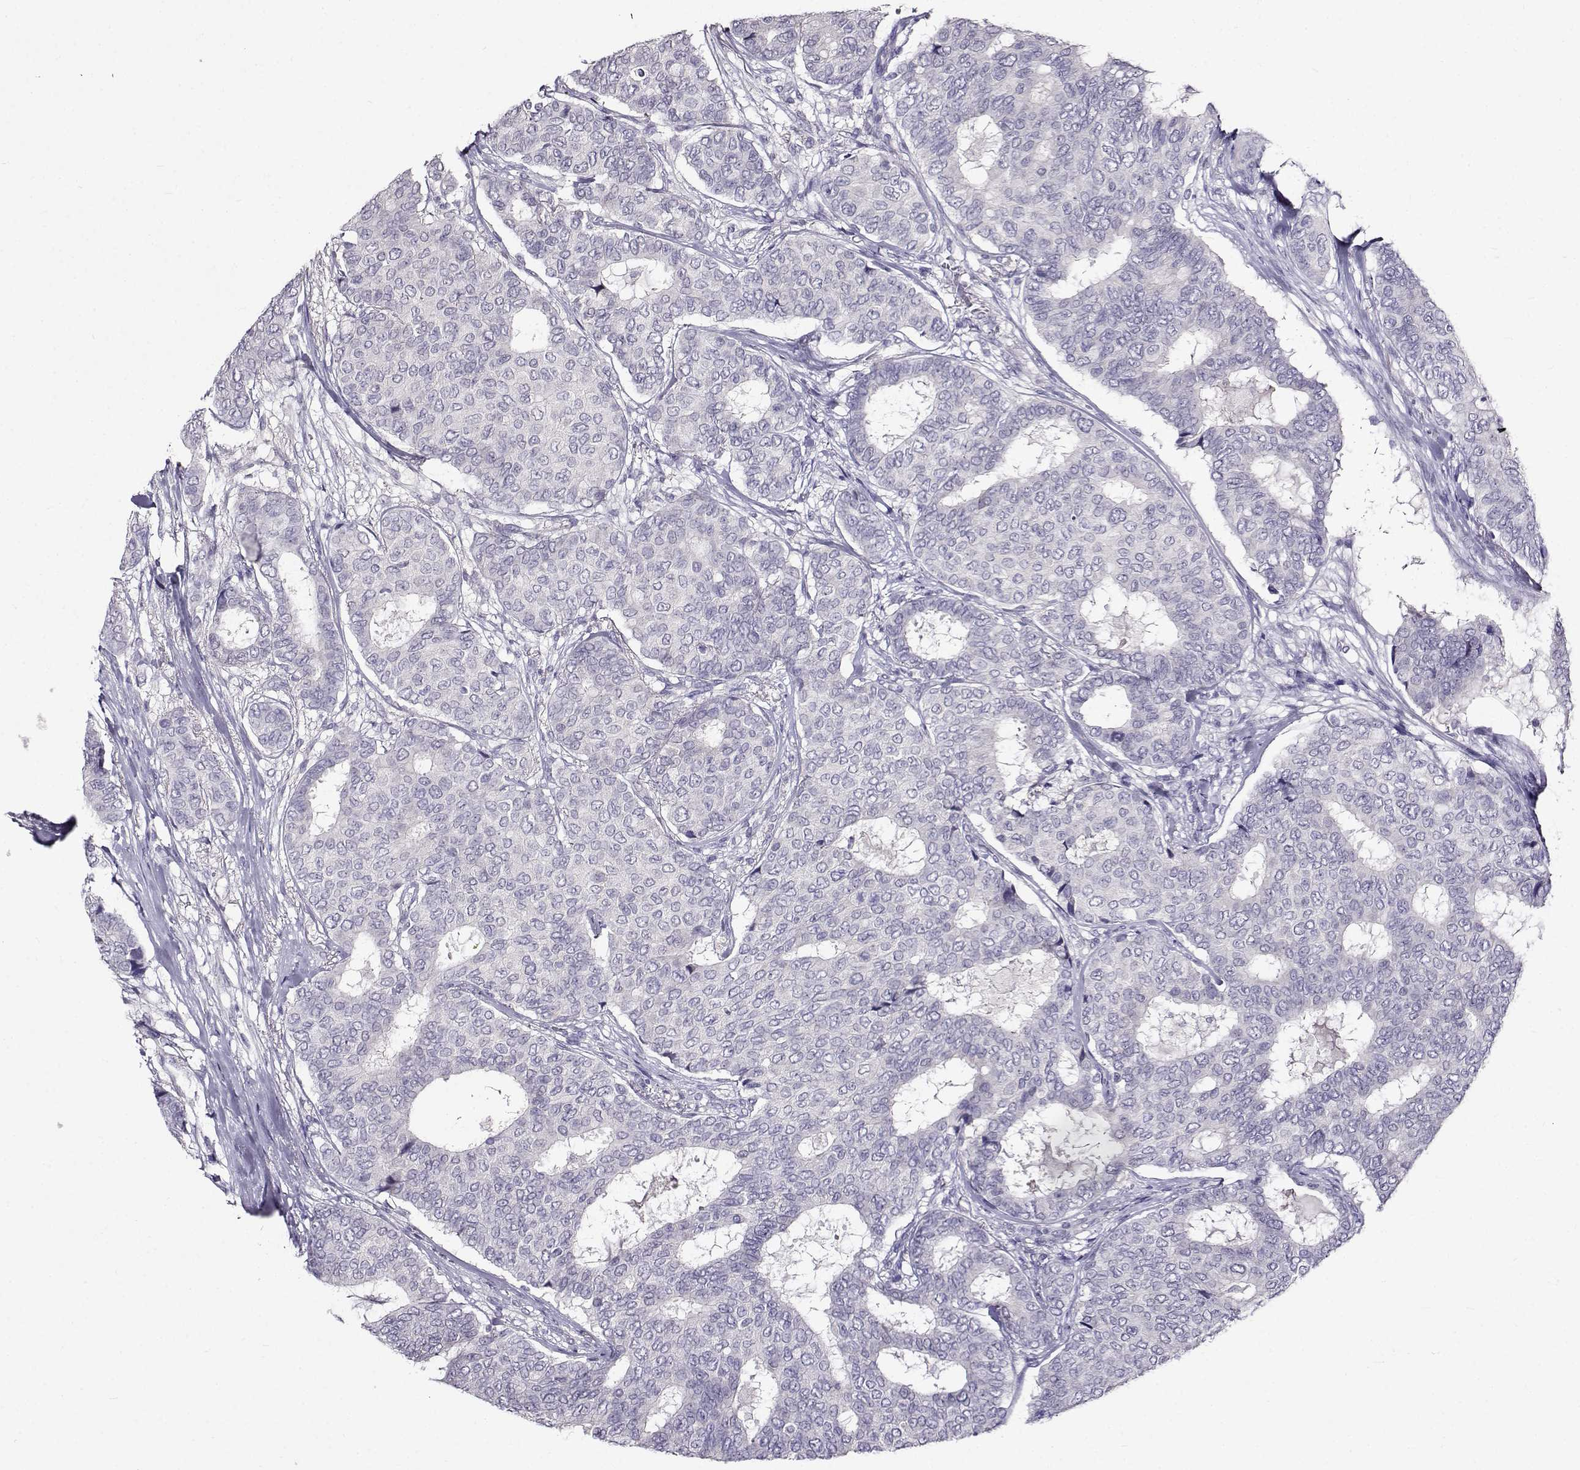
{"staining": {"intensity": "negative", "quantity": "none", "location": "none"}, "tissue": "breast cancer", "cell_type": "Tumor cells", "image_type": "cancer", "snomed": [{"axis": "morphology", "description": "Duct carcinoma"}, {"axis": "topography", "description": "Breast"}], "caption": "Immunohistochemistry (IHC) of human breast cancer displays no positivity in tumor cells.", "gene": "PAEP", "patient": {"sex": "female", "age": 75}}